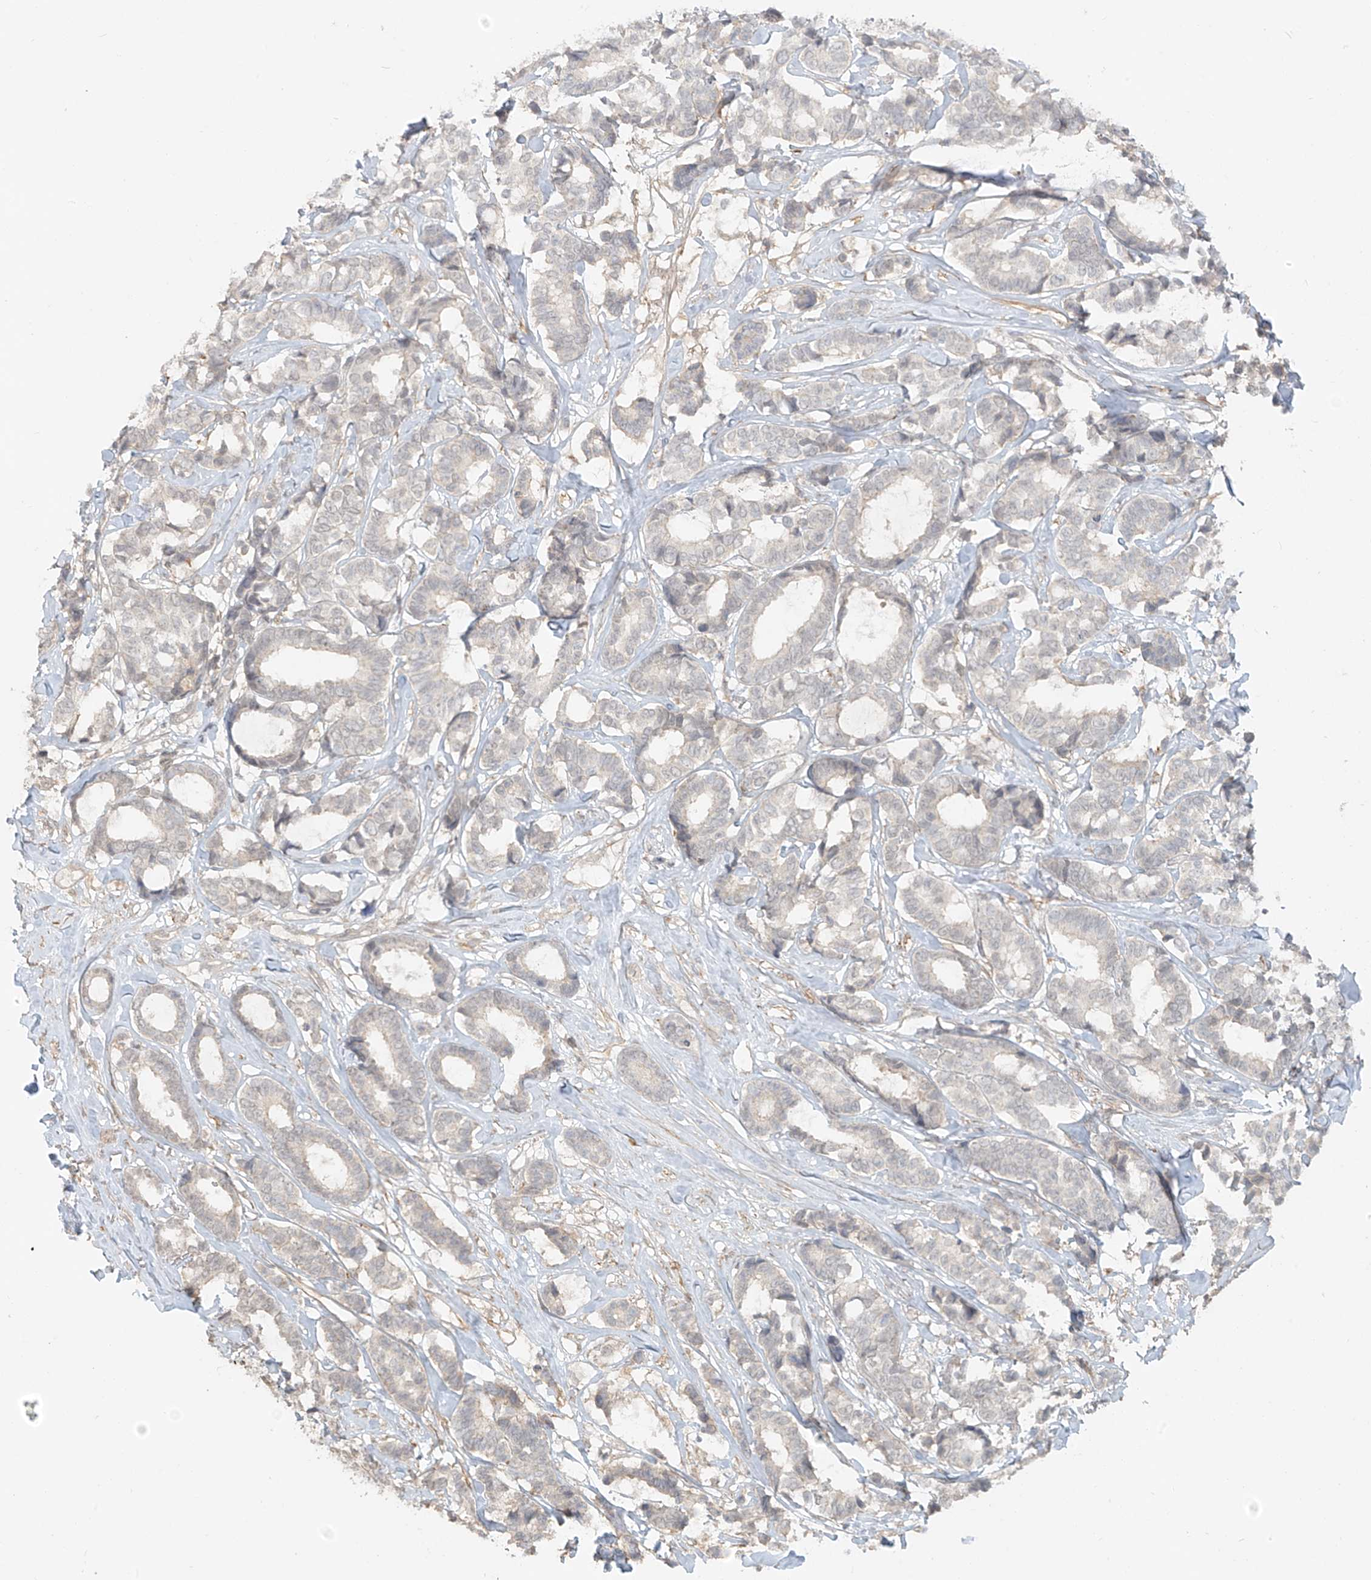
{"staining": {"intensity": "weak", "quantity": "<25%", "location": "cytoplasmic/membranous"}, "tissue": "breast cancer", "cell_type": "Tumor cells", "image_type": "cancer", "snomed": [{"axis": "morphology", "description": "Duct carcinoma"}, {"axis": "topography", "description": "Breast"}], "caption": "Immunohistochemistry photomicrograph of breast intraductal carcinoma stained for a protein (brown), which demonstrates no positivity in tumor cells. (DAB IHC, high magnification).", "gene": "ABCD1", "patient": {"sex": "female", "age": 87}}